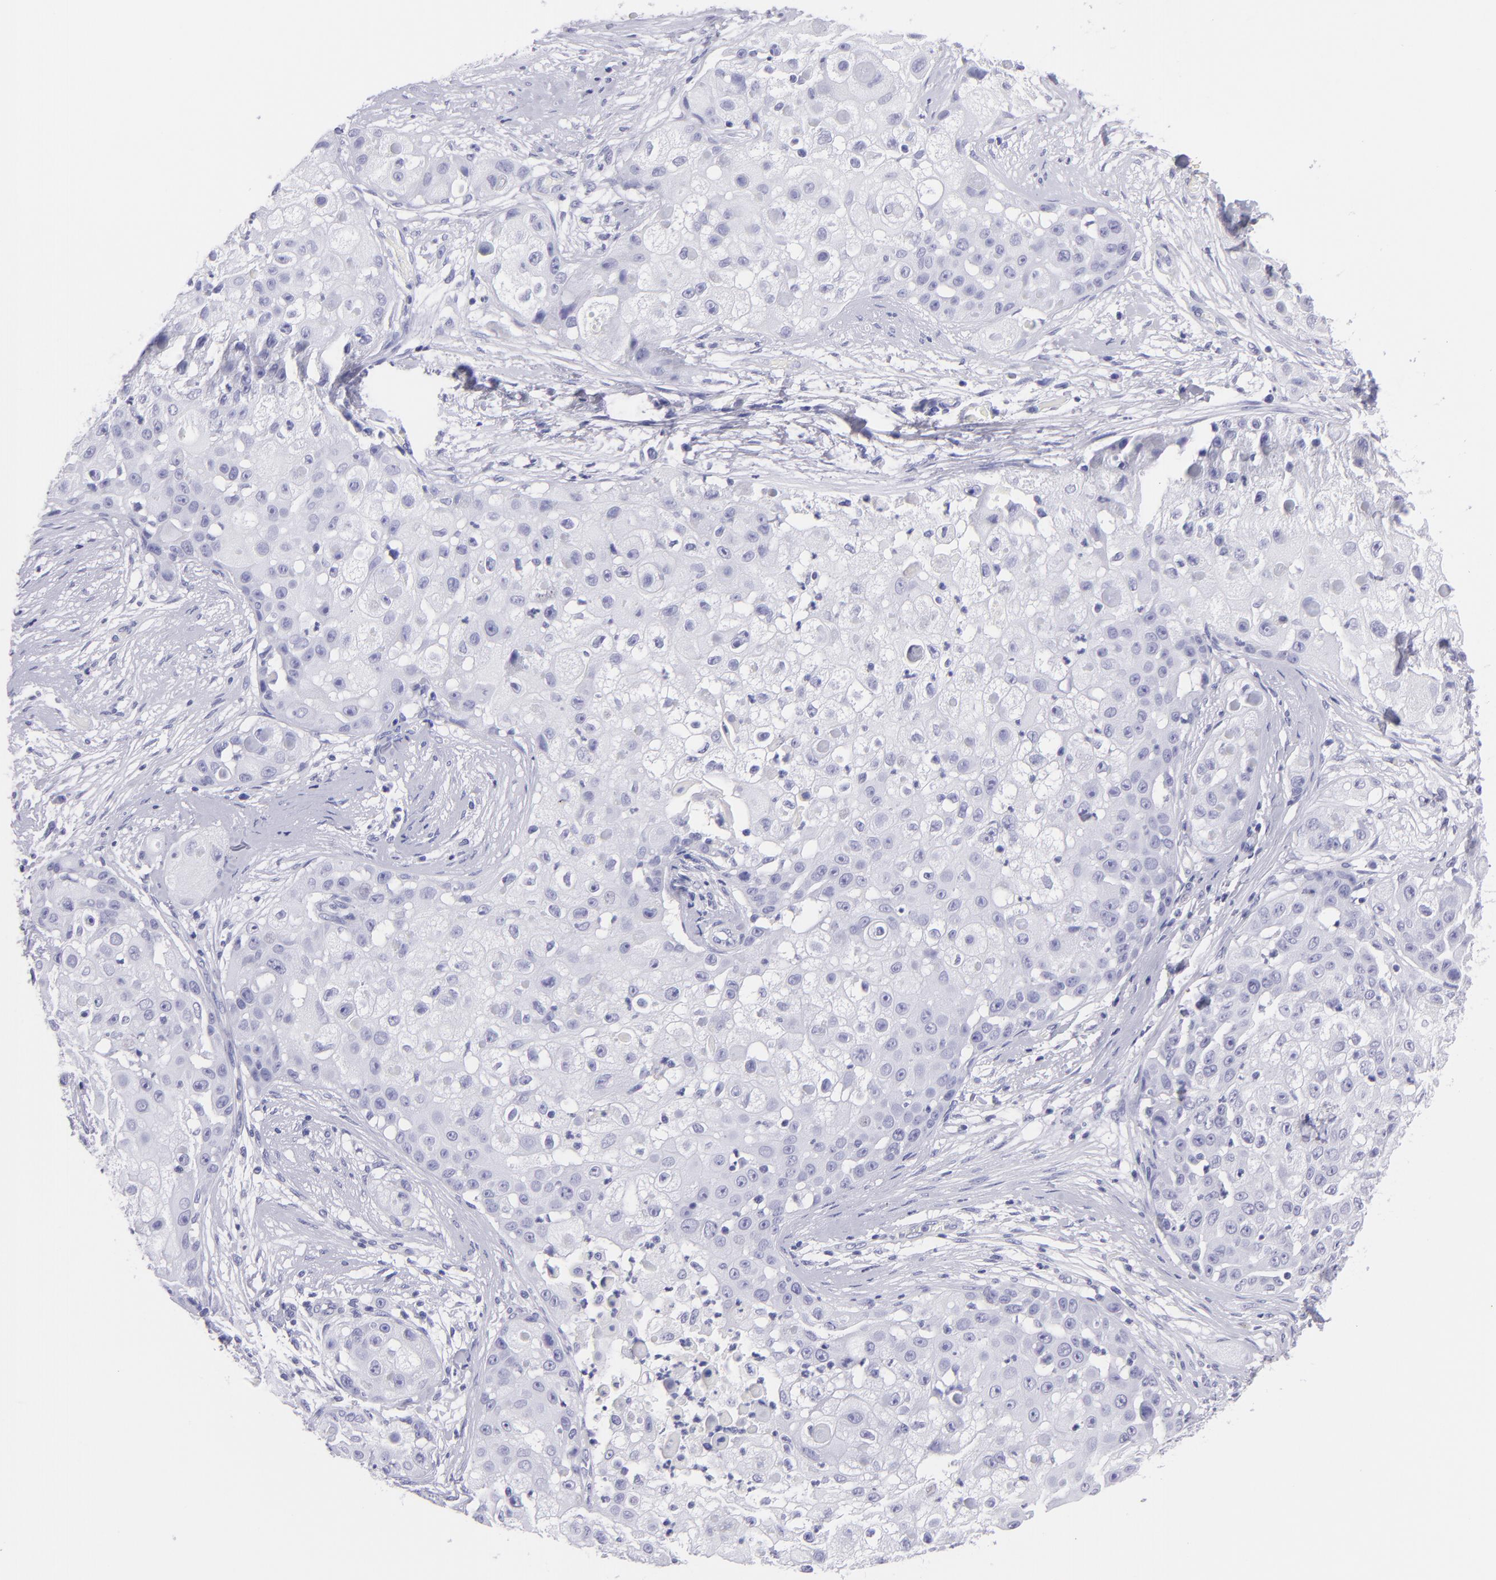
{"staining": {"intensity": "negative", "quantity": "none", "location": "none"}, "tissue": "skin cancer", "cell_type": "Tumor cells", "image_type": "cancer", "snomed": [{"axis": "morphology", "description": "Squamous cell carcinoma, NOS"}, {"axis": "topography", "description": "Skin"}], "caption": "High power microscopy micrograph of an IHC photomicrograph of squamous cell carcinoma (skin), revealing no significant positivity in tumor cells.", "gene": "CNP", "patient": {"sex": "female", "age": 57}}